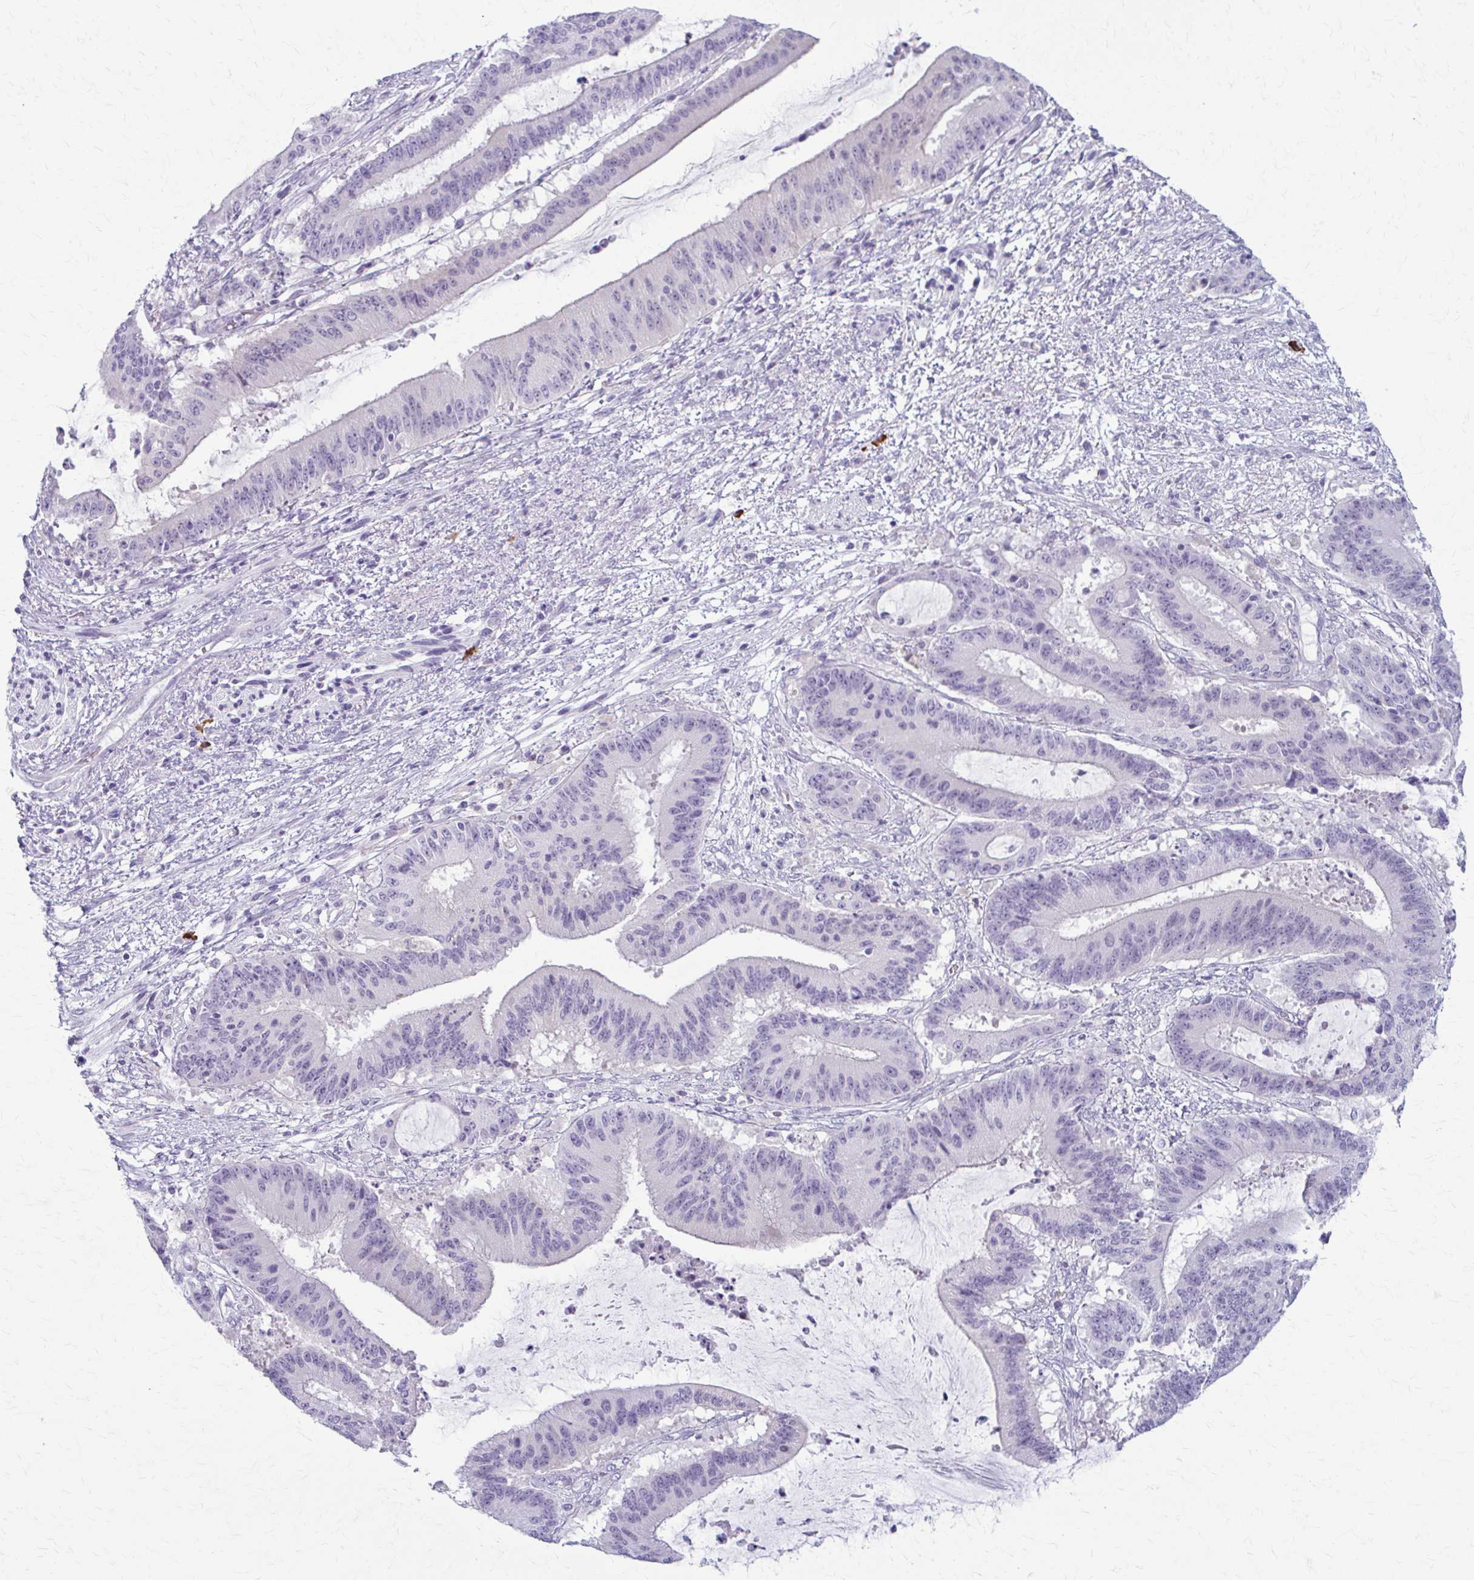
{"staining": {"intensity": "negative", "quantity": "none", "location": "none"}, "tissue": "liver cancer", "cell_type": "Tumor cells", "image_type": "cancer", "snomed": [{"axis": "morphology", "description": "Normal tissue, NOS"}, {"axis": "morphology", "description": "Cholangiocarcinoma"}, {"axis": "topography", "description": "Liver"}, {"axis": "topography", "description": "Peripheral nerve tissue"}], "caption": "DAB (3,3'-diaminobenzidine) immunohistochemical staining of liver cancer displays no significant staining in tumor cells. The staining was performed using DAB to visualize the protein expression in brown, while the nuclei were stained in blue with hematoxylin (Magnification: 20x).", "gene": "LDLRAP1", "patient": {"sex": "female", "age": 73}}